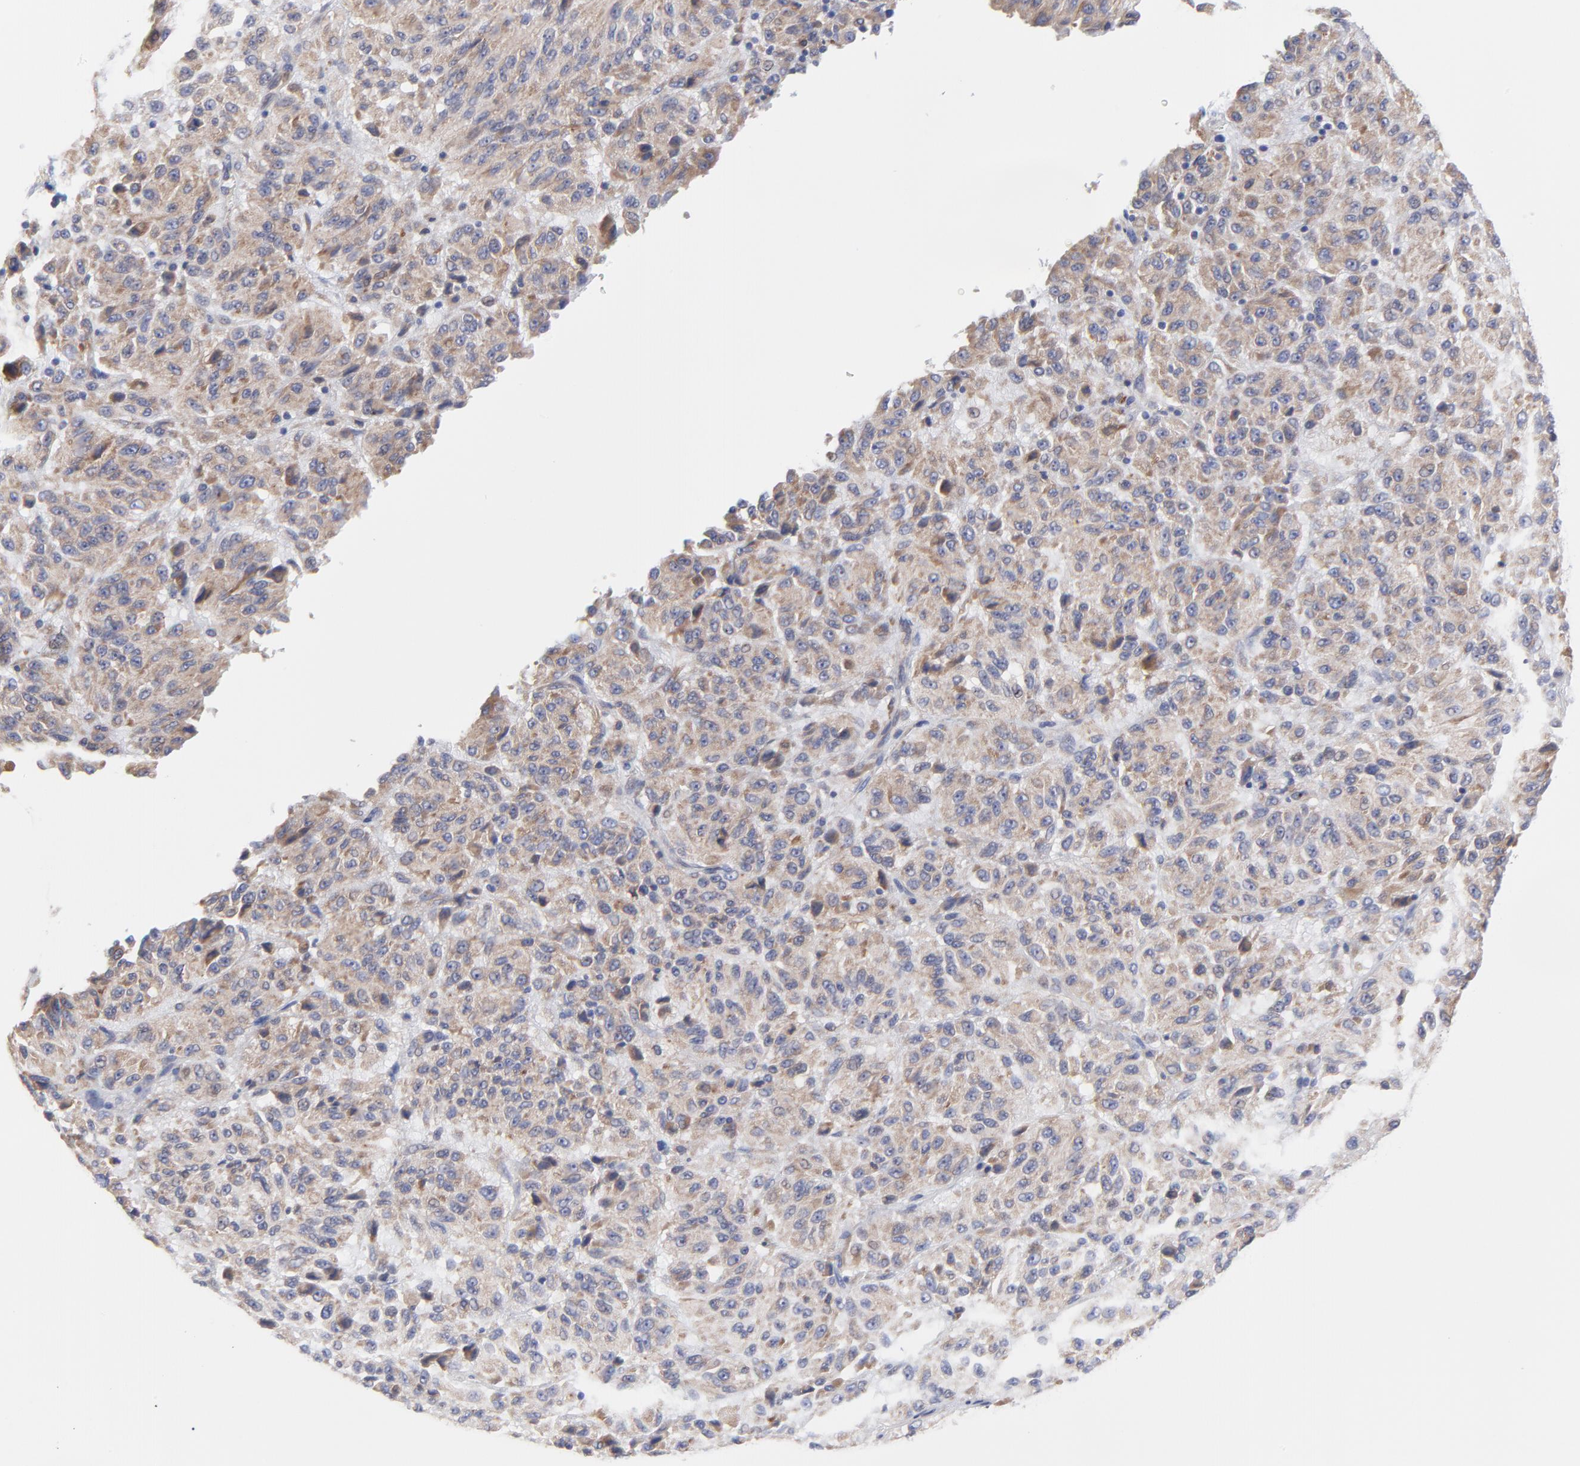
{"staining": {"intensity": "moderate", "quantity": ">75%", "location": "cytoplasmic/membranous"}, "tissue": "melanoma", "cell_type": "Tumor cells", "image_type": "cancer", "snomed": [{"axis": "morphology", "description": "Malignant melanoma, Metastatic site"}, {"axis": "topography", "description": "Lung"}], "caption": "This image displays immunohistochemistry (IHC) staining of human melanoma, with medium moderate cytoplasmic/membranous positivity in about >75% of tumor cells.", "gene": "MOSPD2", "patient": {"sex": "male", "age": 64}}